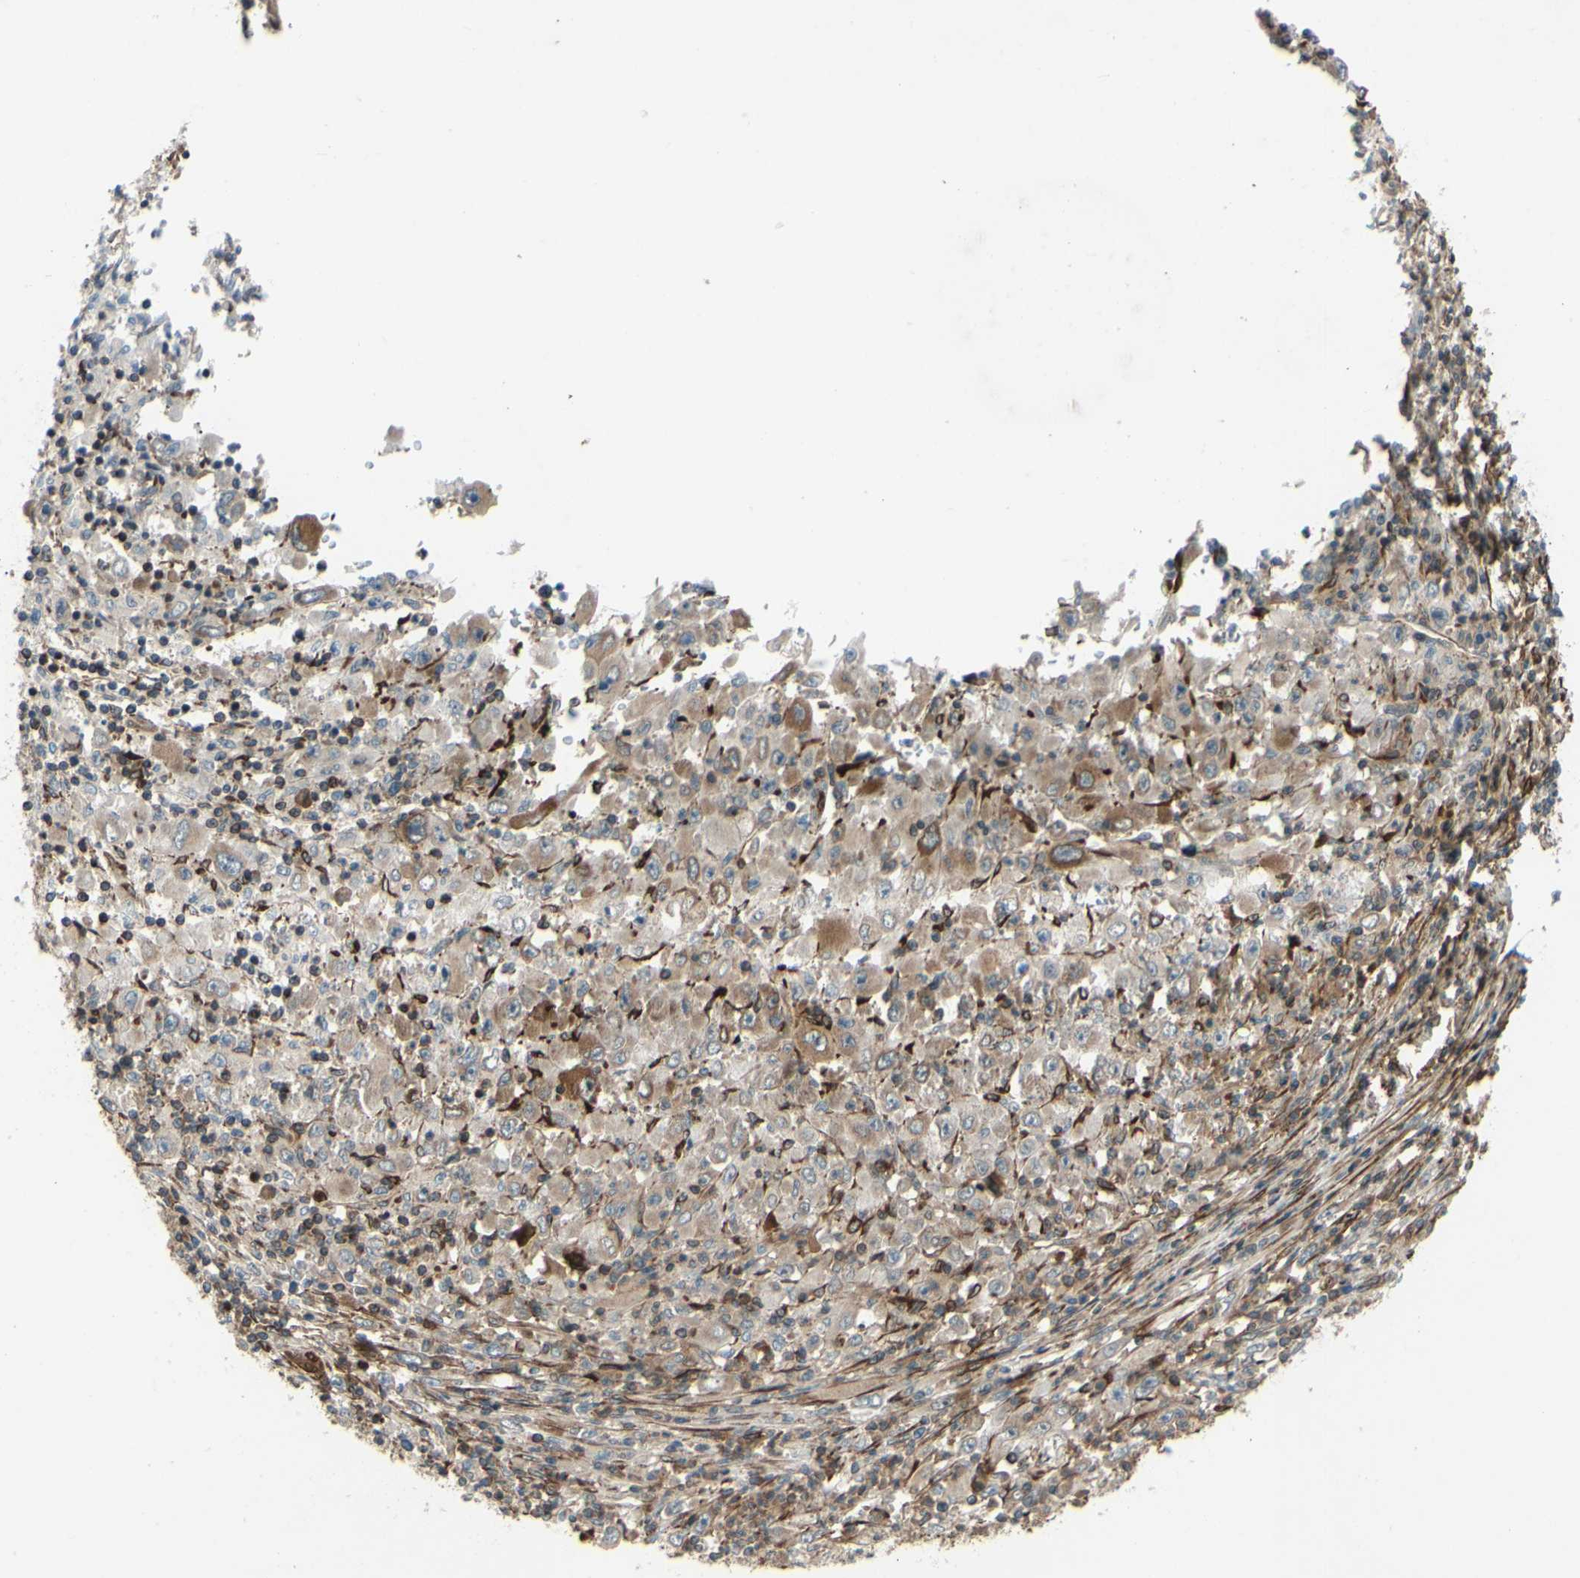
{"staining": {"intensity": "moderate", "quantity": ">75%", "location": "cytoplasmic/membranous"}, "tissue": "melanoma", "cell_type": "Tumor cells", "image_type": "cancer", "snomed": [{"axis": "morphology", "description": "Malignant melanoma, Metastatic site"}, {"axis": "topography", "description": "Skin"}], "caption": "Immunohistochemistry of human melanoma displays medium levels of moderate cytoplasmic/membranous positivity in about >75% of tumor cells.", "gene": "PRAF2", "patient": {"sex": "female", "age": 56}}